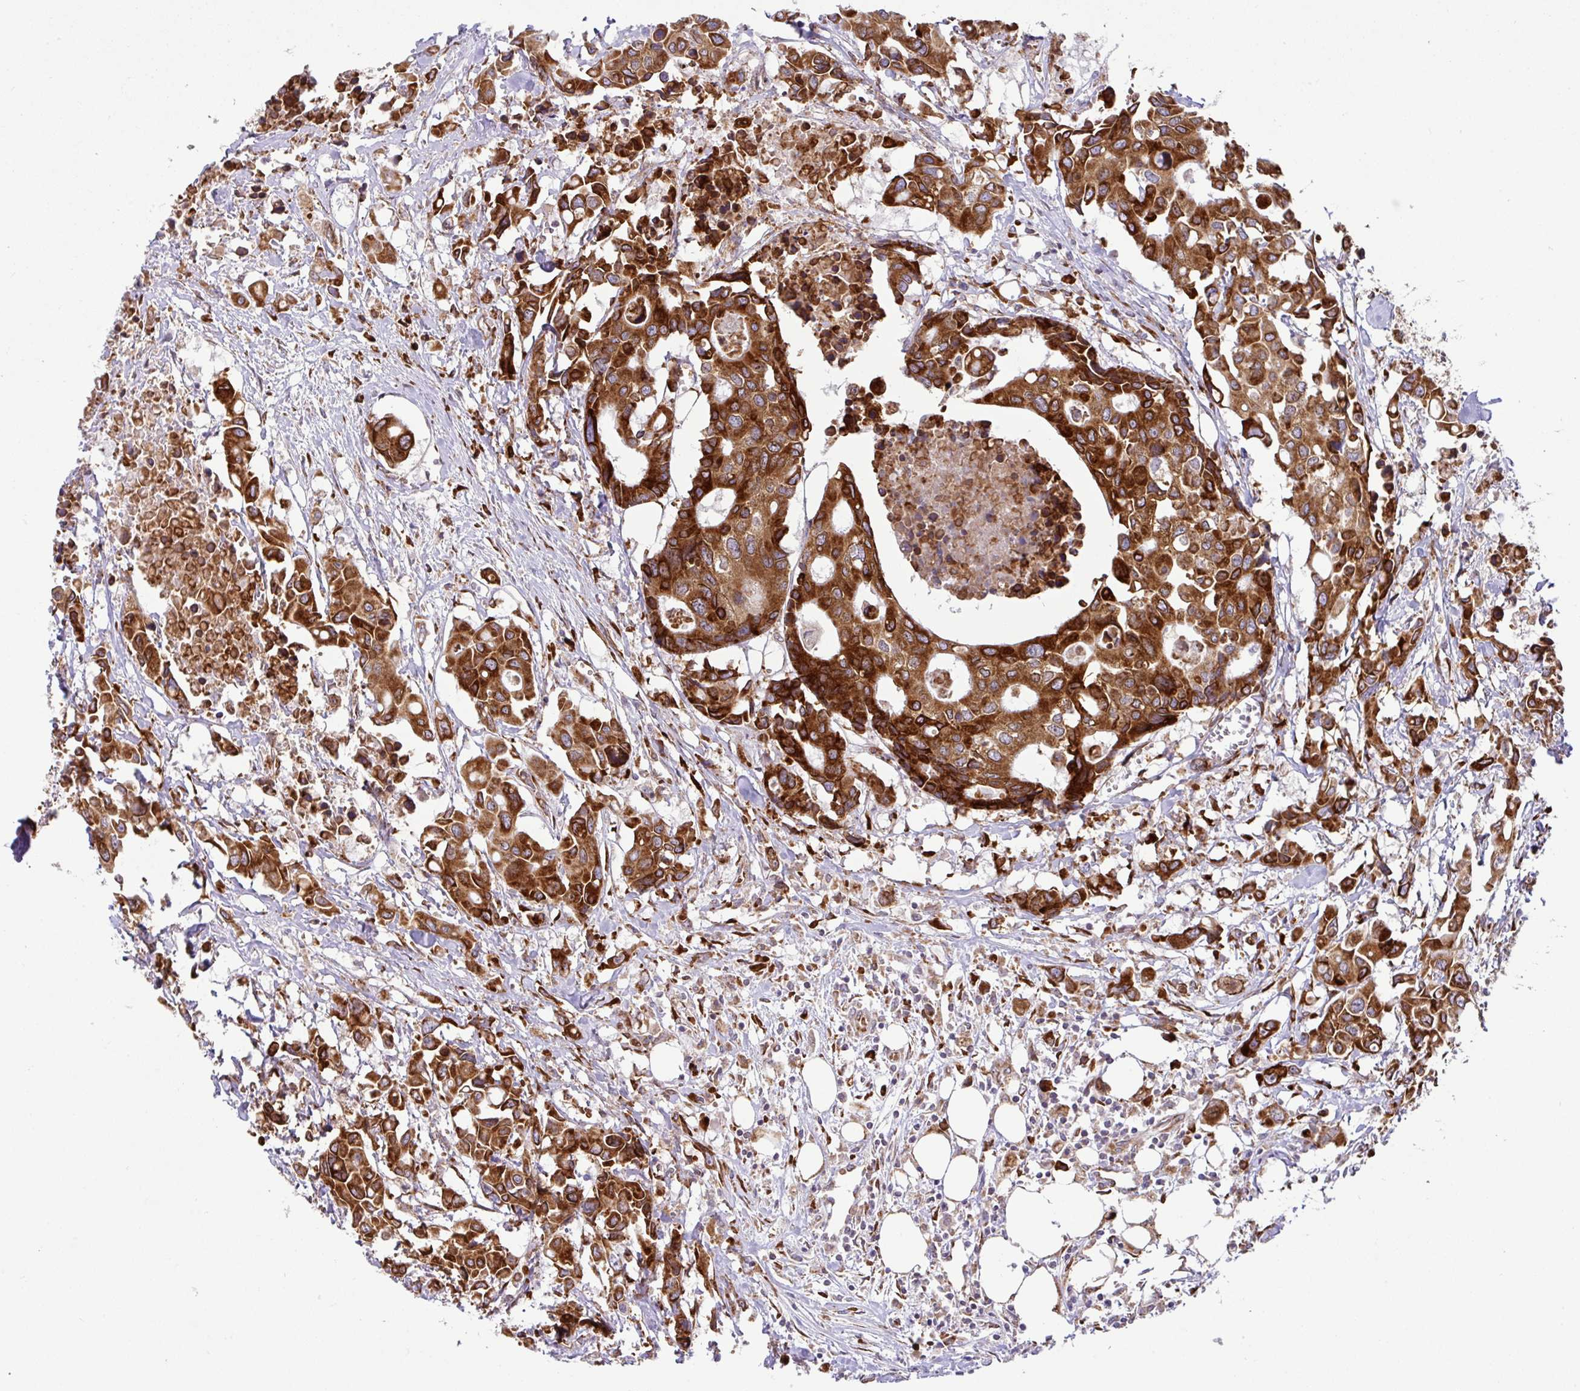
{"staining": {"intensity": "strong", "quantity": ">75%", "location": "cytoplasmic/membranous"}, "tissue": "colorectal cancer", "cell_type": "Tumor cells", "image_type": "cancer", "snomed": [{"axis": "morphology", "description": "Adenocarcinoma, NOS"}, {"axis": "topography", "description": "Colon"}], "caption": "Immunohistochemistry (IHC) image of neoplastic tissue: human colorectal cancer stained using immunohistochemistry (IHC) exhibits high levels of strong protein expression localized specifically in the cytoplasmic/membranous of tumor cells, appearing as a cytoplasmic/membranous brown color.", "gene": "SLC39A7", "patient": {"sex": "male", "age": 77}}